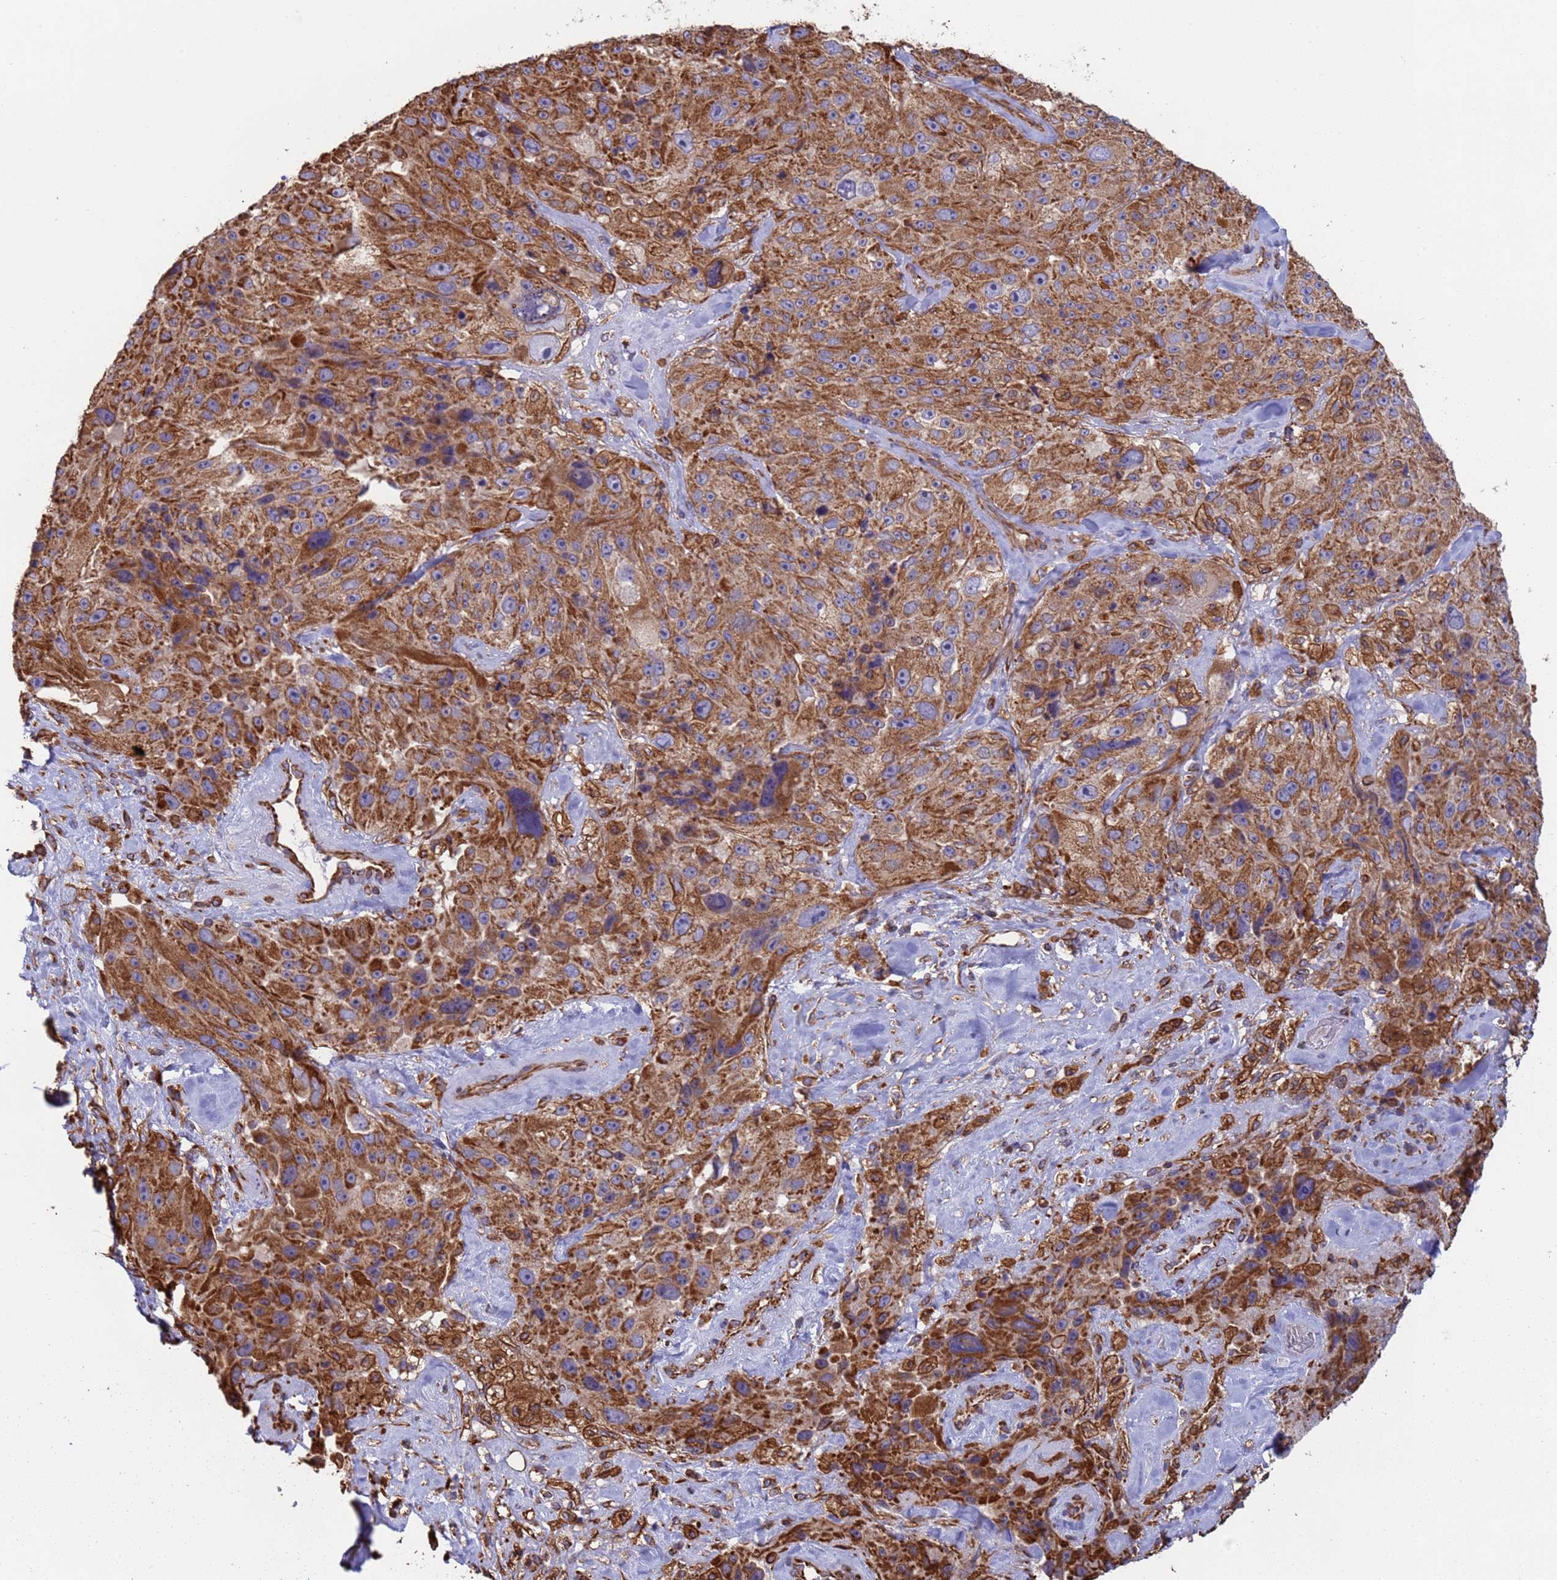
{"staining": {"intensity": "strong", "quantity": ">75%", "location": "cytoplasmic/membranous"}, "tissue": "melanoma", "cell_type": "Tumor cells", "image_type": "cancer", "snomed": [{"axis": "morphology", "description": "Malignant melanoma, Metastatic site"}, {"axis": "topography", "description": "Lymph node"}], "caption": "Protein expression analysis of human malignant melanoma (metastatic site) reveals strong cytoplasmic/membranous positivity in about >75% of tumor cells. (DAB (3,3'-diaminobenzidine) IHC with brightfield microscopy, high magnification).", "gene": "NUDT12", "patient": {"sex": "male", "age": 62}}